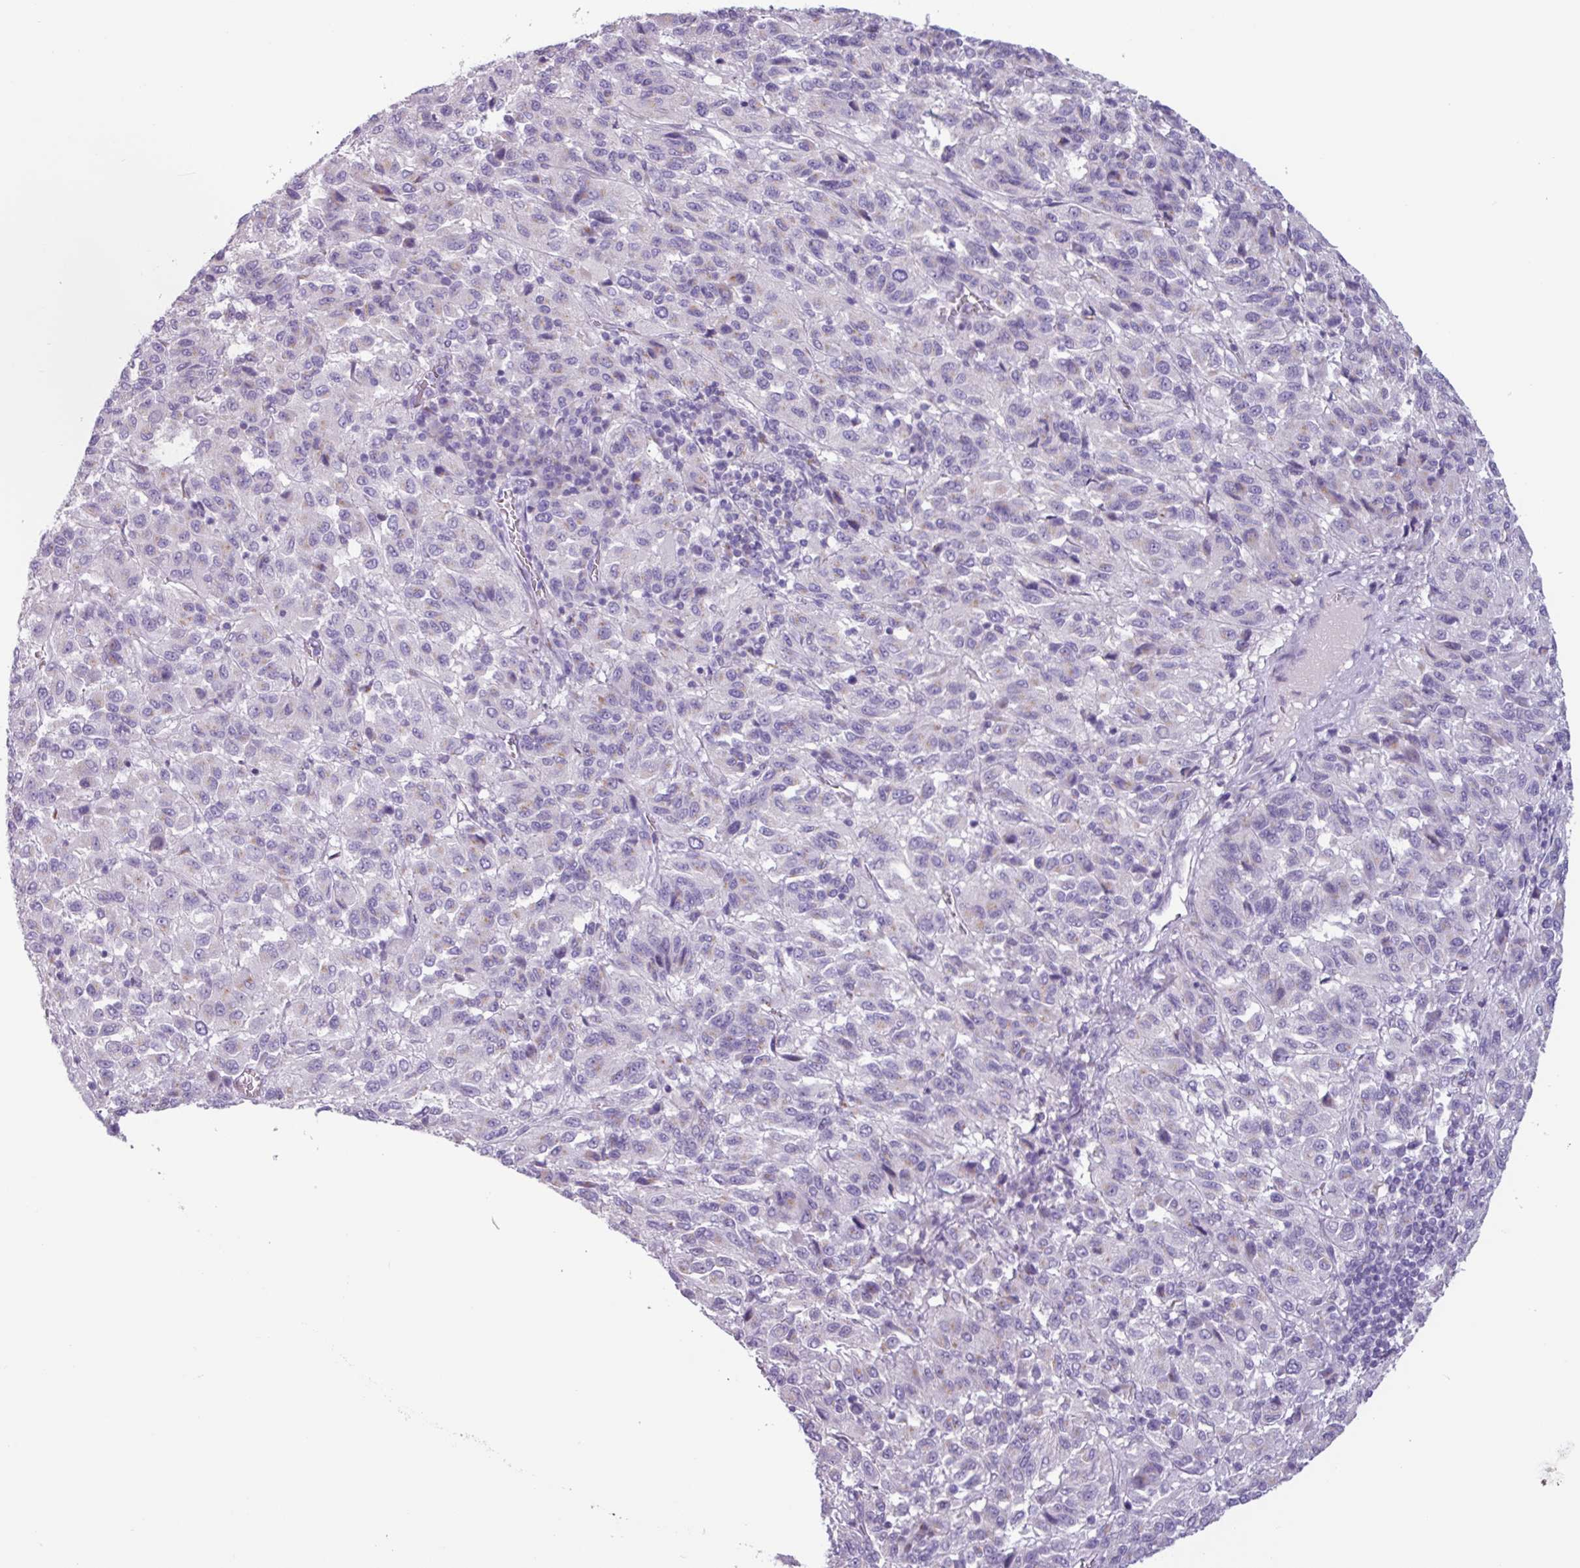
{"staining": {"intensity": "negative", "quantity": "none", "location": "none"}, "tissue": "melanoma", "cell_type": "Tumor cells", "image_type": "cancer", "snomed": [{"axis": "morphology", "description": "Malignant melanoma, Metastatic site"}, {"axis": "topography", "description": "Lung"}], "caption": "The image shows no staining of tumor cells in malignant melanoma (metastatic site).", "gene": "ADGRE1", "patient": {"sex": "male", "age": 64}}